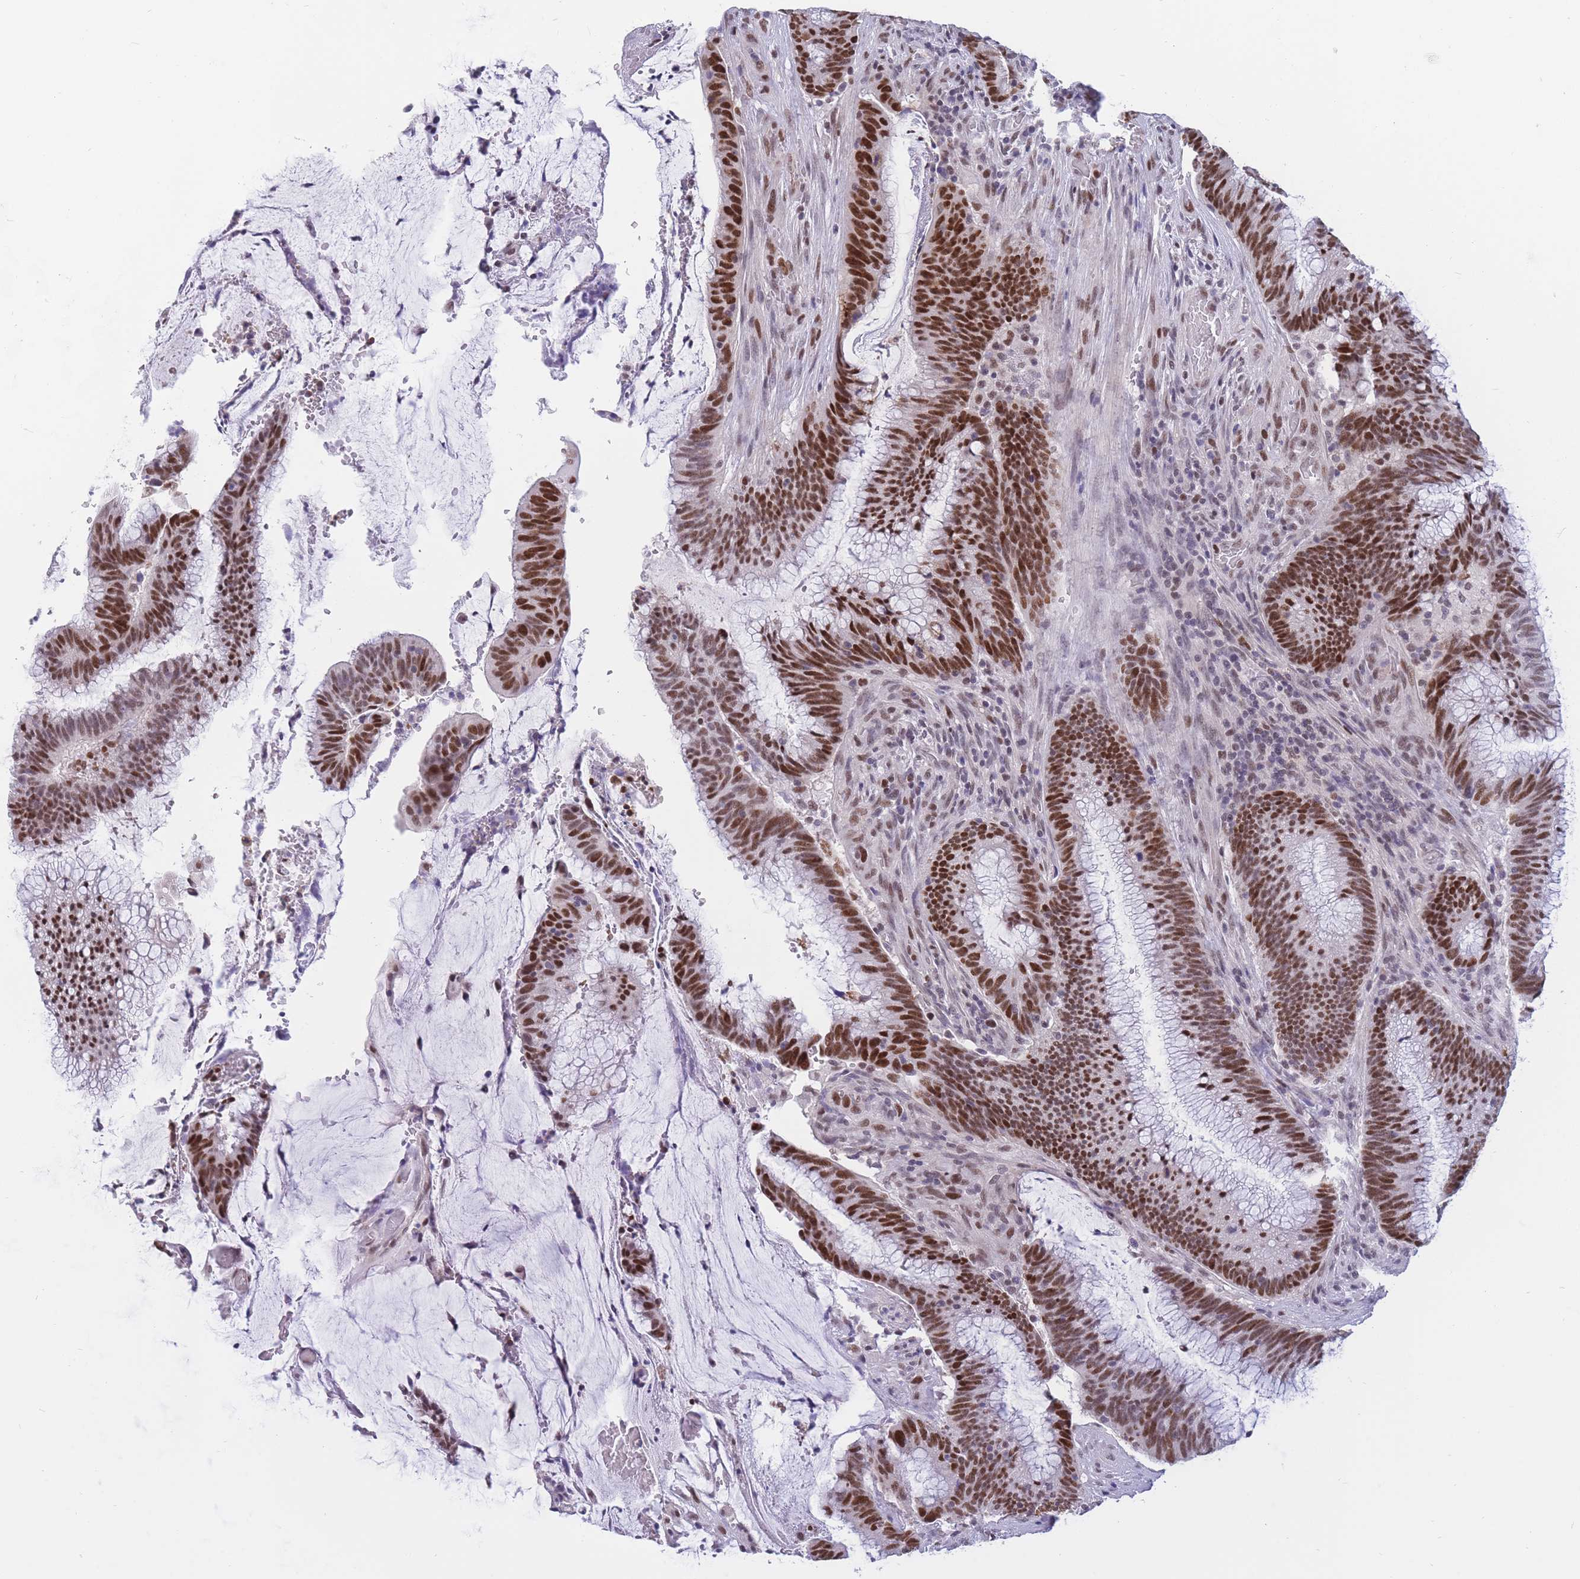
{"staining": {"intensity": "strong", "quantity": ">75%", "location": "nuclear"}, "tissue": "colorectal cancer", "cell_type": "Tumor cells", "image_type": "cancer", "snomed": [{"axis": "morphology", "description": "Adenocarcinoma, NOS"}, {"axis": "topography", "description": "Rectum"}], "caption": "Immunohistochemistry (DAB (3,3'-diaminobenzidine)) staining of colorectal cancer (adenocarcinoma) exhibits strong nuclear protein expression in about >75% of tumor cells.", "gene": "NASP", "patient": {"sex": "female", "age": 77}}